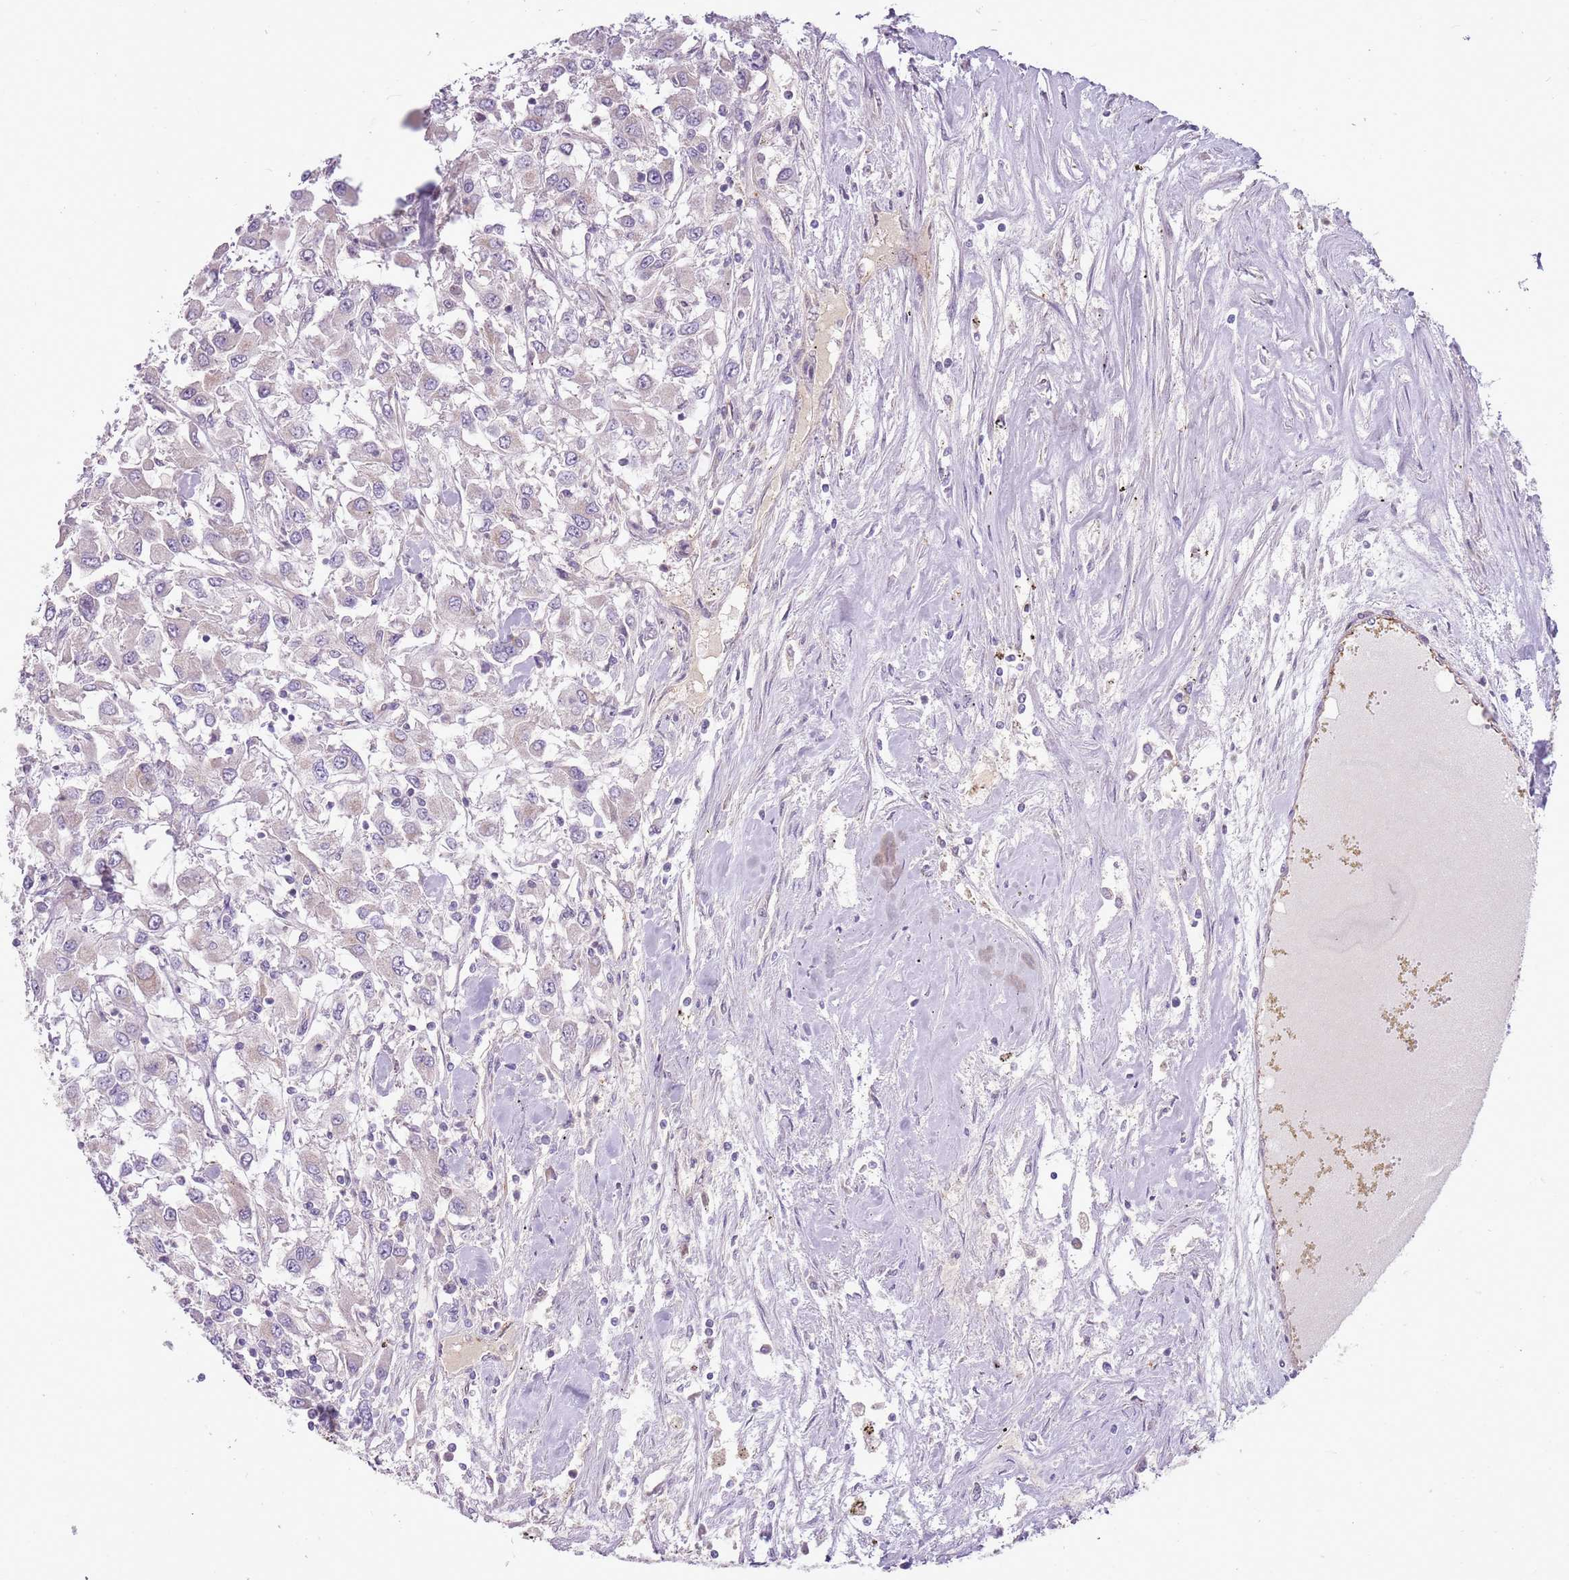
{"staining": {"intensity": "negative", "quantity": "none", "location": "none"}, "tissue": "renal cancer", "cell_type": "Tumor cells", "image_type": "cancer", "snomed": [{"axis": "morphology", "description": "Adenocarcinoma, NOS"}, {"axis": "topography", "description": "Kidney"}], "caption": "There is no significant positivity in tumor cells of renal adenocarcinoma.", "gene": "SKOR2", "patient": {"sex": "female", "age": 67}}